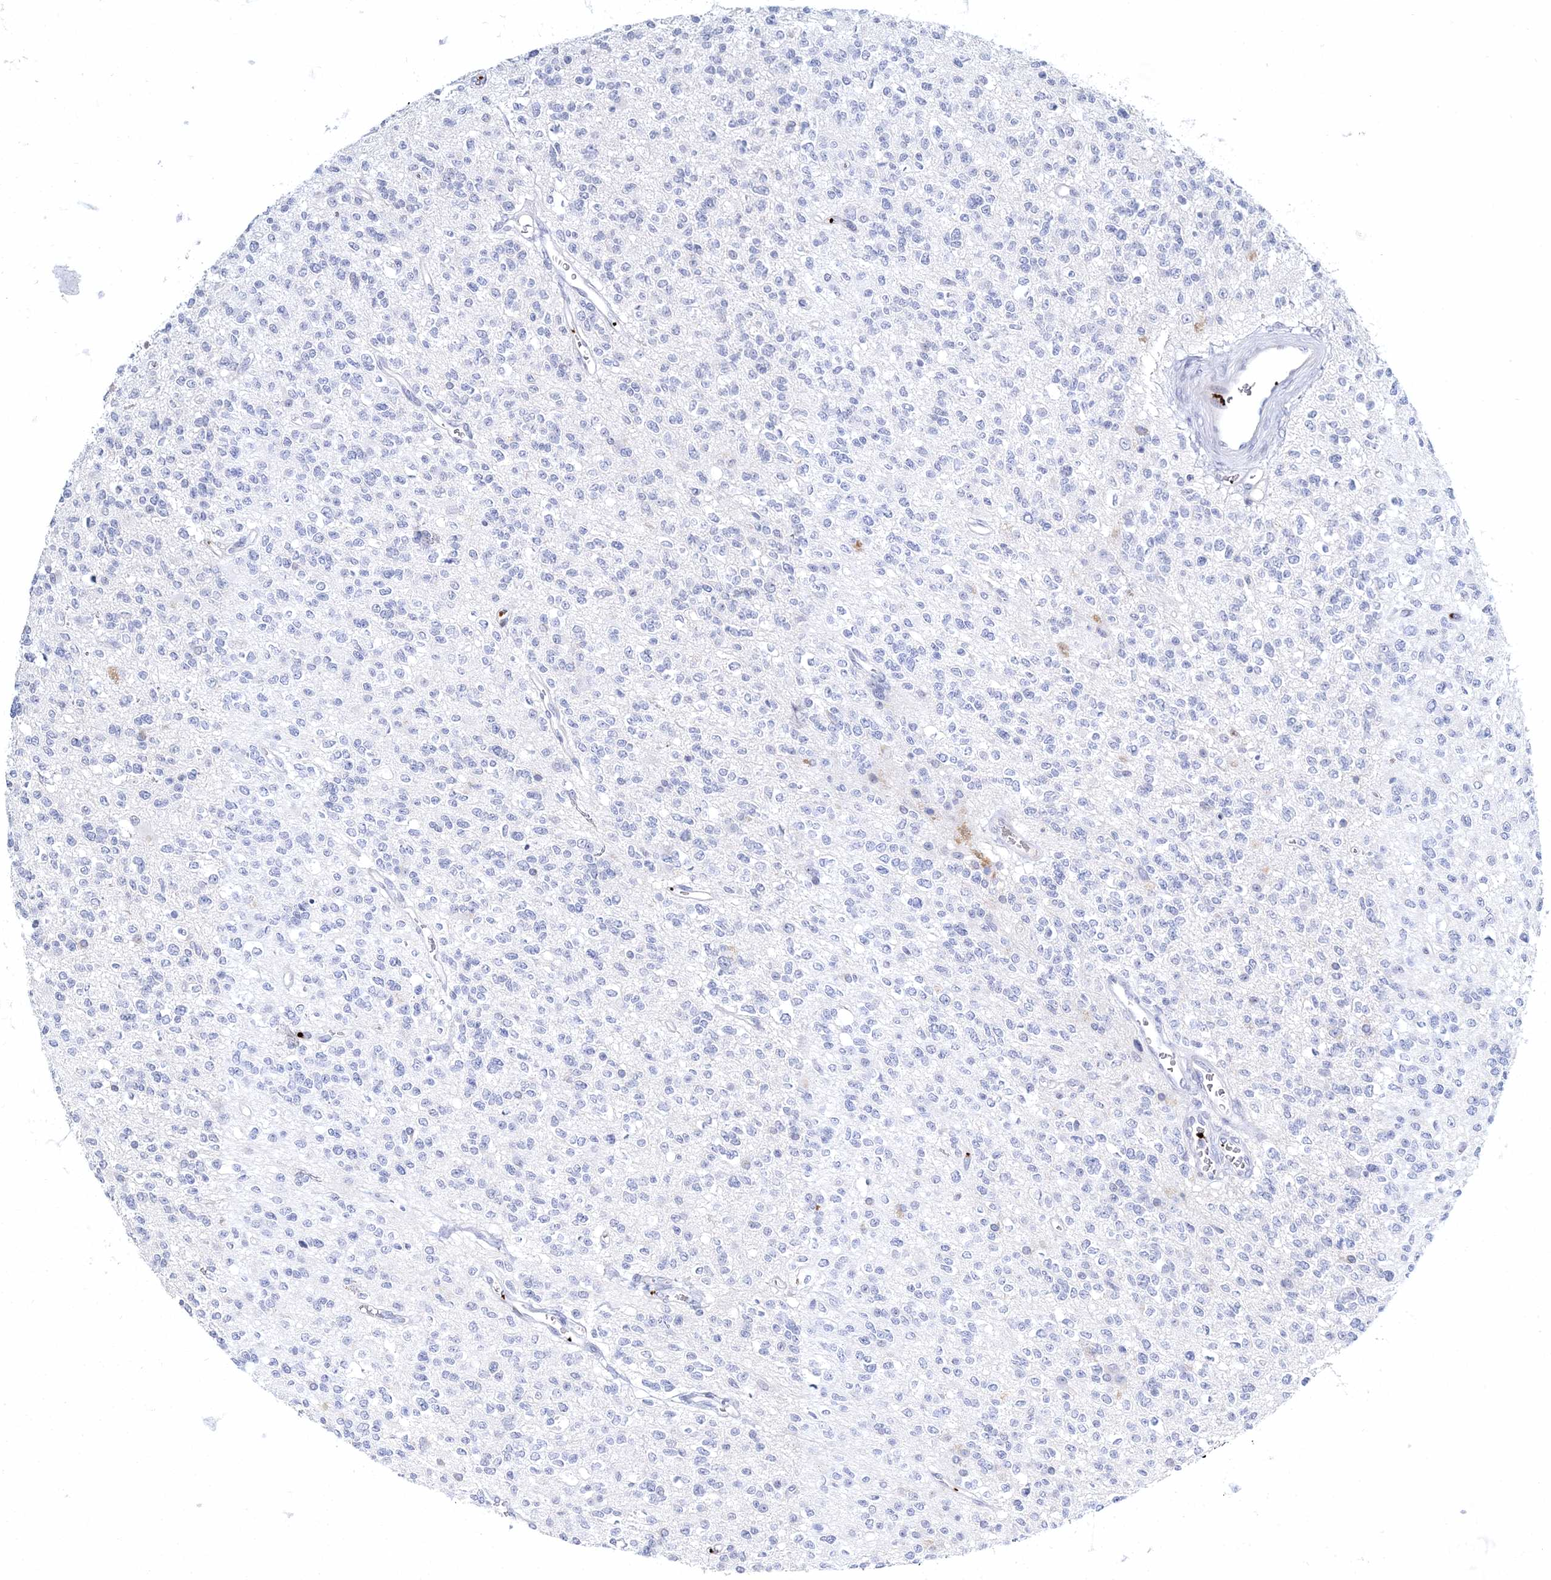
{"staining": {"intensity": "negative", "quantity": "none", "location": "none"}, "tissue": "glioma", "cell_type": "Tumor cells", "image_type": "cancer", "snomed": [{"axis": "morphology", "description": "Glioma, malignant, High grade"}, {"axis": "topography", "description": "Brain"}], "caption": "A high-resolution photomicrograph shows immunohistochemistry (IHC) staining of glioma, which reveals no significant positivity in tumor cells. Brightfield microscopy of immunohistochemistry (IHC) stained with DAB (3,3'-diaminobenzidine) (brown) and hematoxylin (blue), captured at high magnification.", "gene": "MYOZ2", "patient": {"sex": "male", "age": 34}}